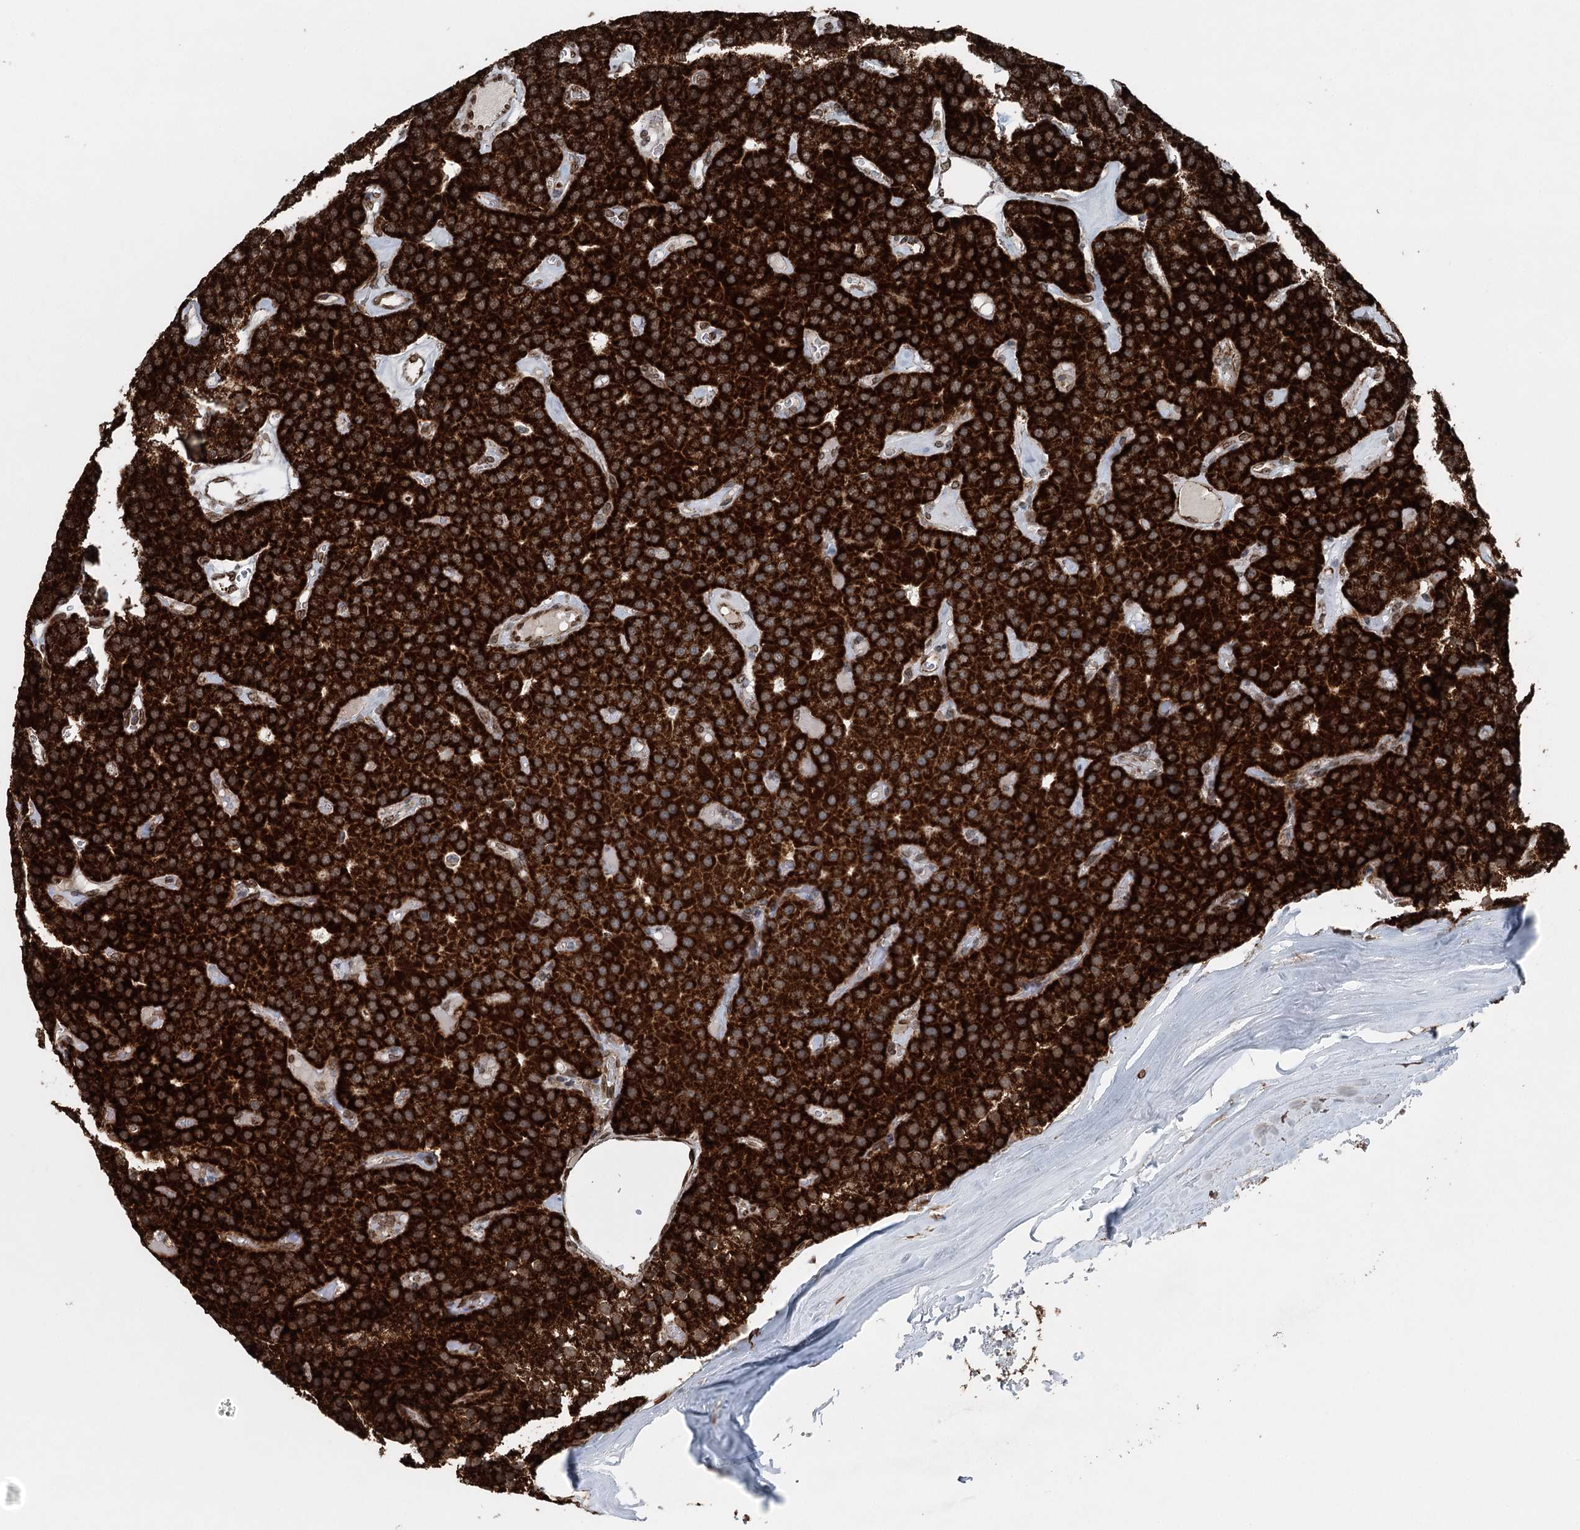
{"staining": {"intensity": "strong", "quantity": ">75%", "location": "cytoplasmic/membranous"}, "tissue": "parathyroid gland", "cell_type": "Glandular cells", "image_type": "normal", "snomed": [{"axis": "morphology", "description": "Normal tissue, NOS"}, {"axis": "morphology", "description": "Adenoma, NOS"}, {"axis": "topography", "description": "Parathyroid gland"}], "caption": "Glandular cells reveal high levels of strong cytoplasmic/membranous positivity in approximately >75% of cells in unremarkable human parathyroid gland.", "gene": "BCKDHA", "patient": {"sex": "female", "age": 86}}